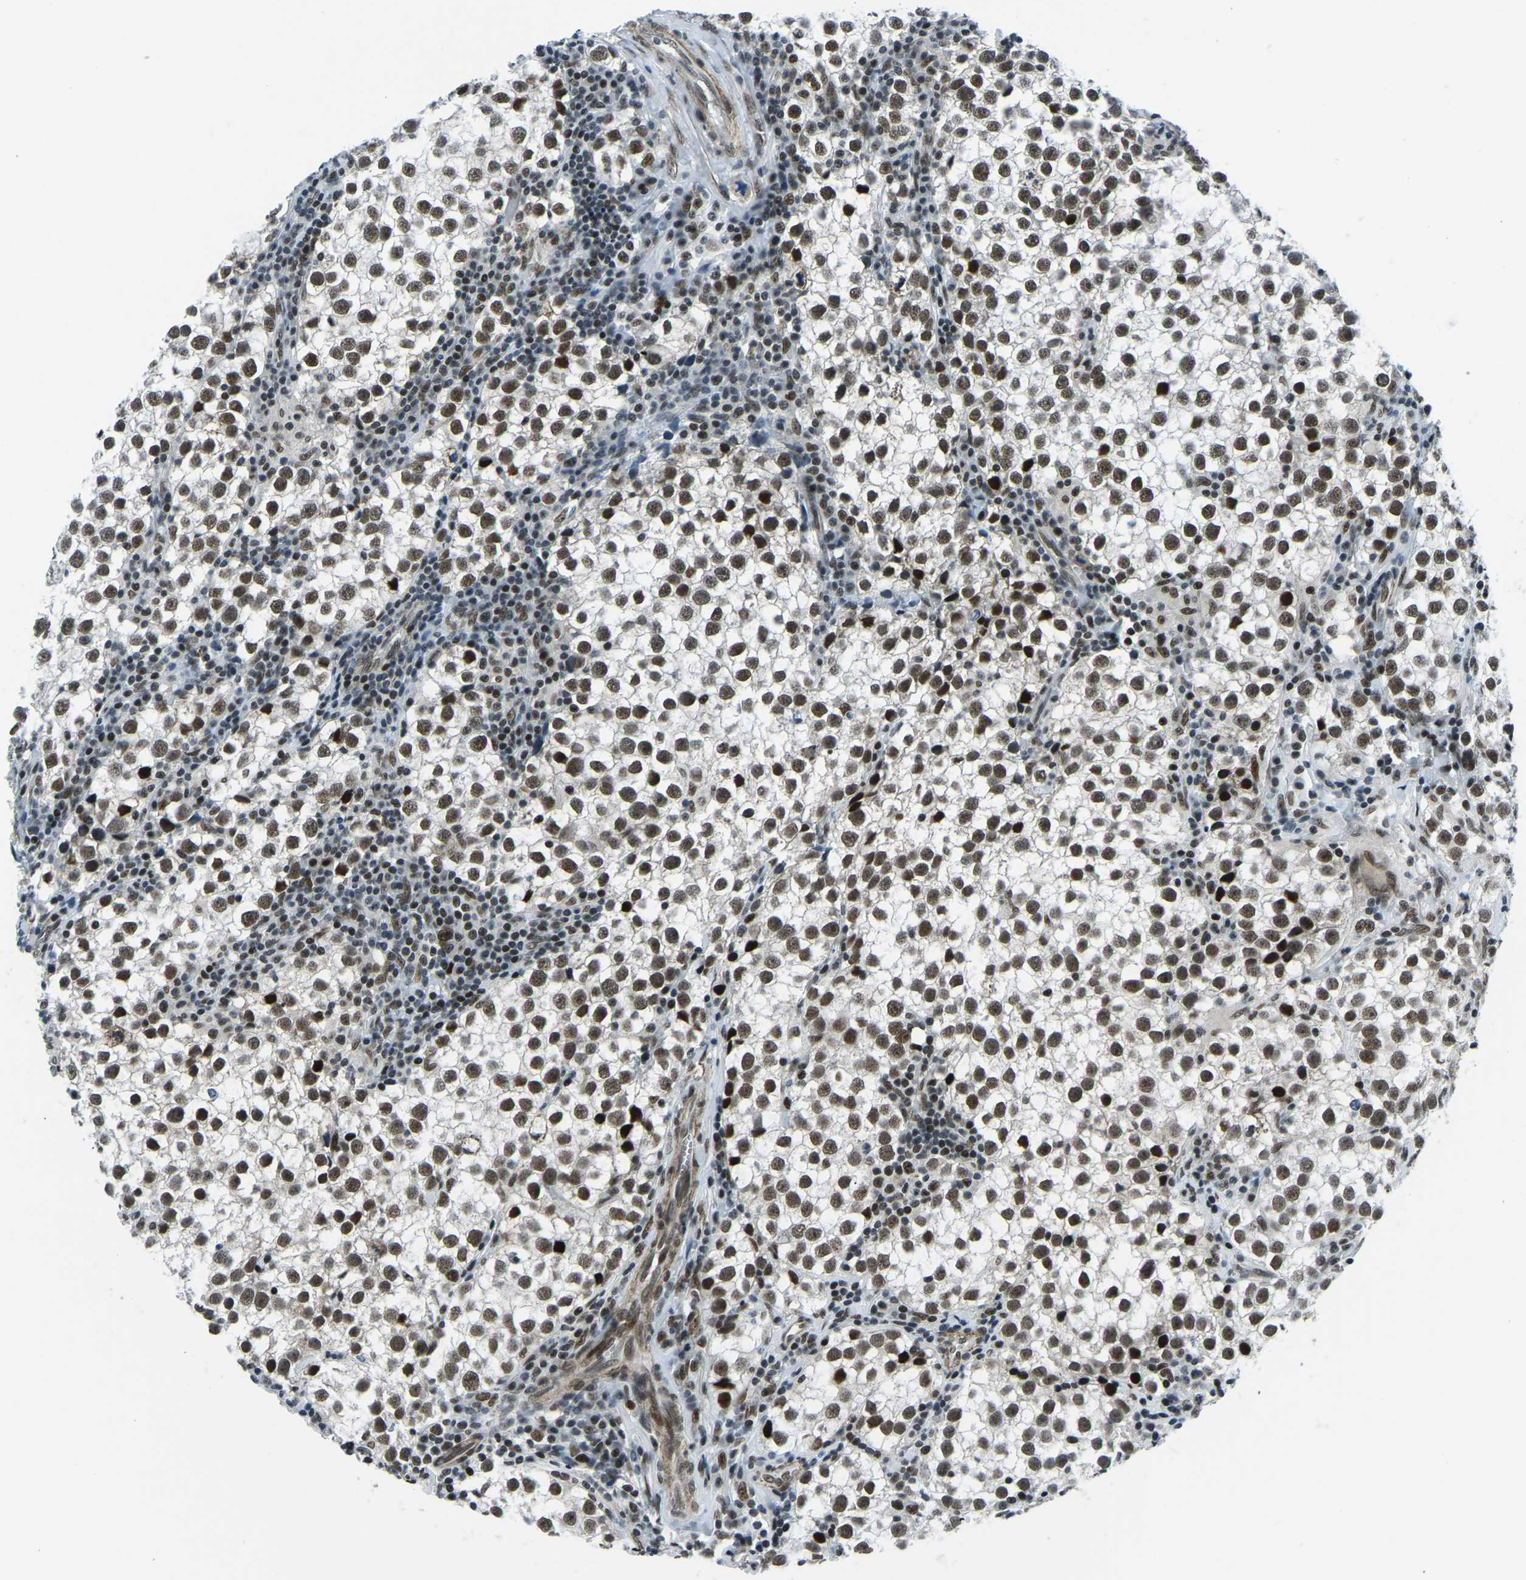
{"staining": {"intensity": "strong", "quantity": ">75%", "location": "nuclear"}, "tissue": "testis cancer", "cell_type": "Tumor cells", "image_type": "cancer", "snomed": [{"axis": "morphology", "description": "Seminoma, NOS"}, {"axis": "morphology", "description": "Carcinoma, Embryonal, NOS"}, {"axis": "topography", "description": "Testis"}], "caption": "Strong nuclear staining for a protein is seen in about >75% of tumor cells of testis cancer using immunohistochemistry (IHC).", "gene": "PRCC", "patient": {"sex": "male", "age": 36}}